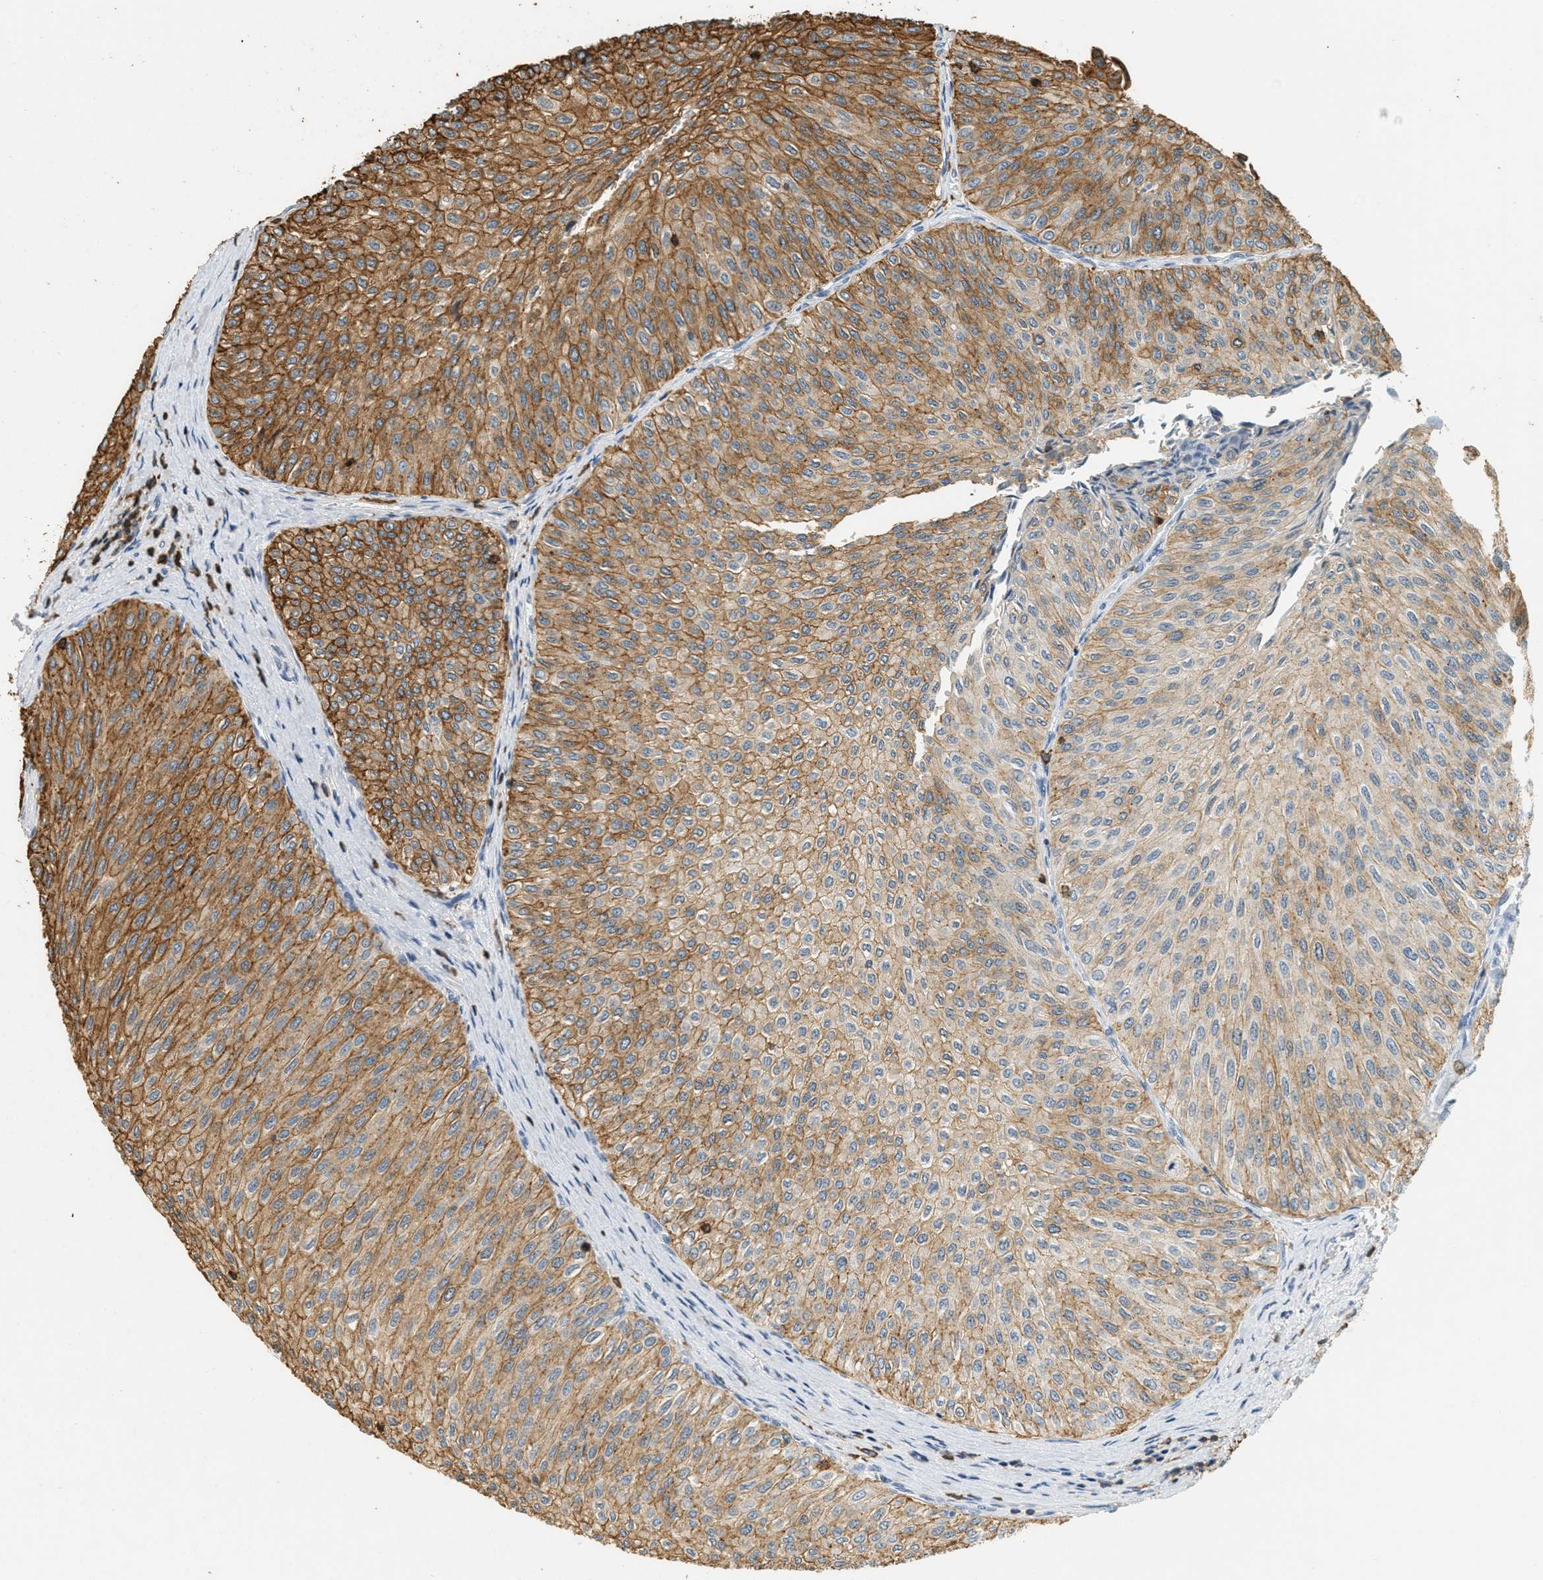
{"staining": {"intensity": "moderate", "quantity": ">75%", "location": "cytoplasmic/membranous"}, "tissue": "urothelial cancer", "cell_type": "Tumor cells", "image_type": "cancer", "snomed": [{"axis": "morphology", "description": "Urothelial carcinoma, Low grade"}, {"axis": "topography", "description": "Urinary bladder"}], "caption": "IHC photomicrograph of neoplastic tissue: human urothelial cancer stained using IHC displays medium levels of moderate protein expression localized specifically in the cytoplasmic/membranous of tumor cells, appearing as a cytoplasmic/membranous brown color.", "gene": "LSP1", "patient": {"sex": "male", "age": 78}}